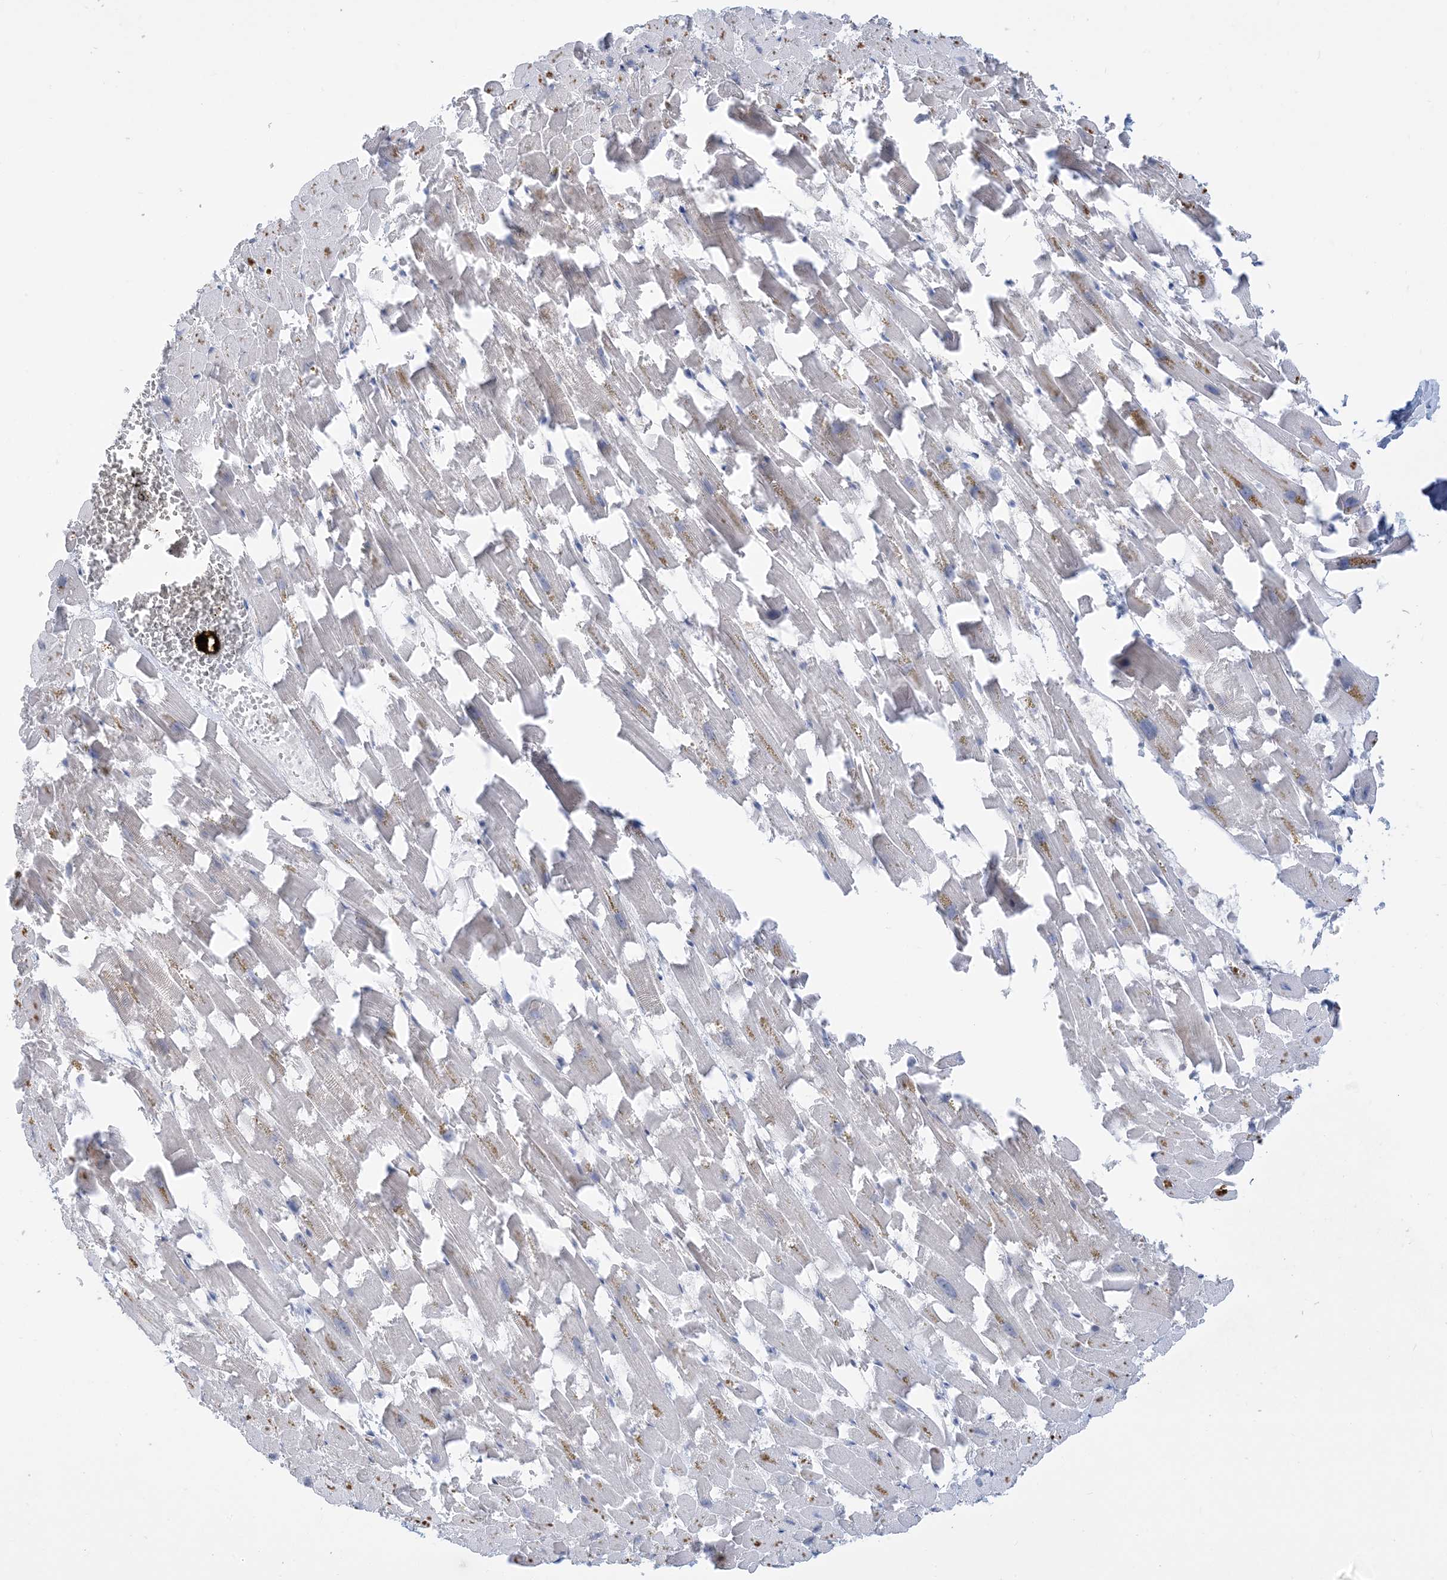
{"staining": {"intensity": "weak", "quantity": ">75%", "location": "none"}, "tissue": "heart muscle", "cell_type": "Cardiomyocytes", "image_type": "normal", "snomed": [{"axis": "morphology", "description": "Normal tissue, NOS"}, {"axis": "topography", "description": "Heart"}], "caption": "Weak None staining is present in approximately >75% of cardiomyocytes in benign heart muscle. The staining is performed using DAB (3,3'-diaminobenzidine) brown chromogen to label protein expression. The nuclei are counter-stained blue using hematoxylin.", "gene": "AOC1", "patient": {"sex": "female", "age": 64}}